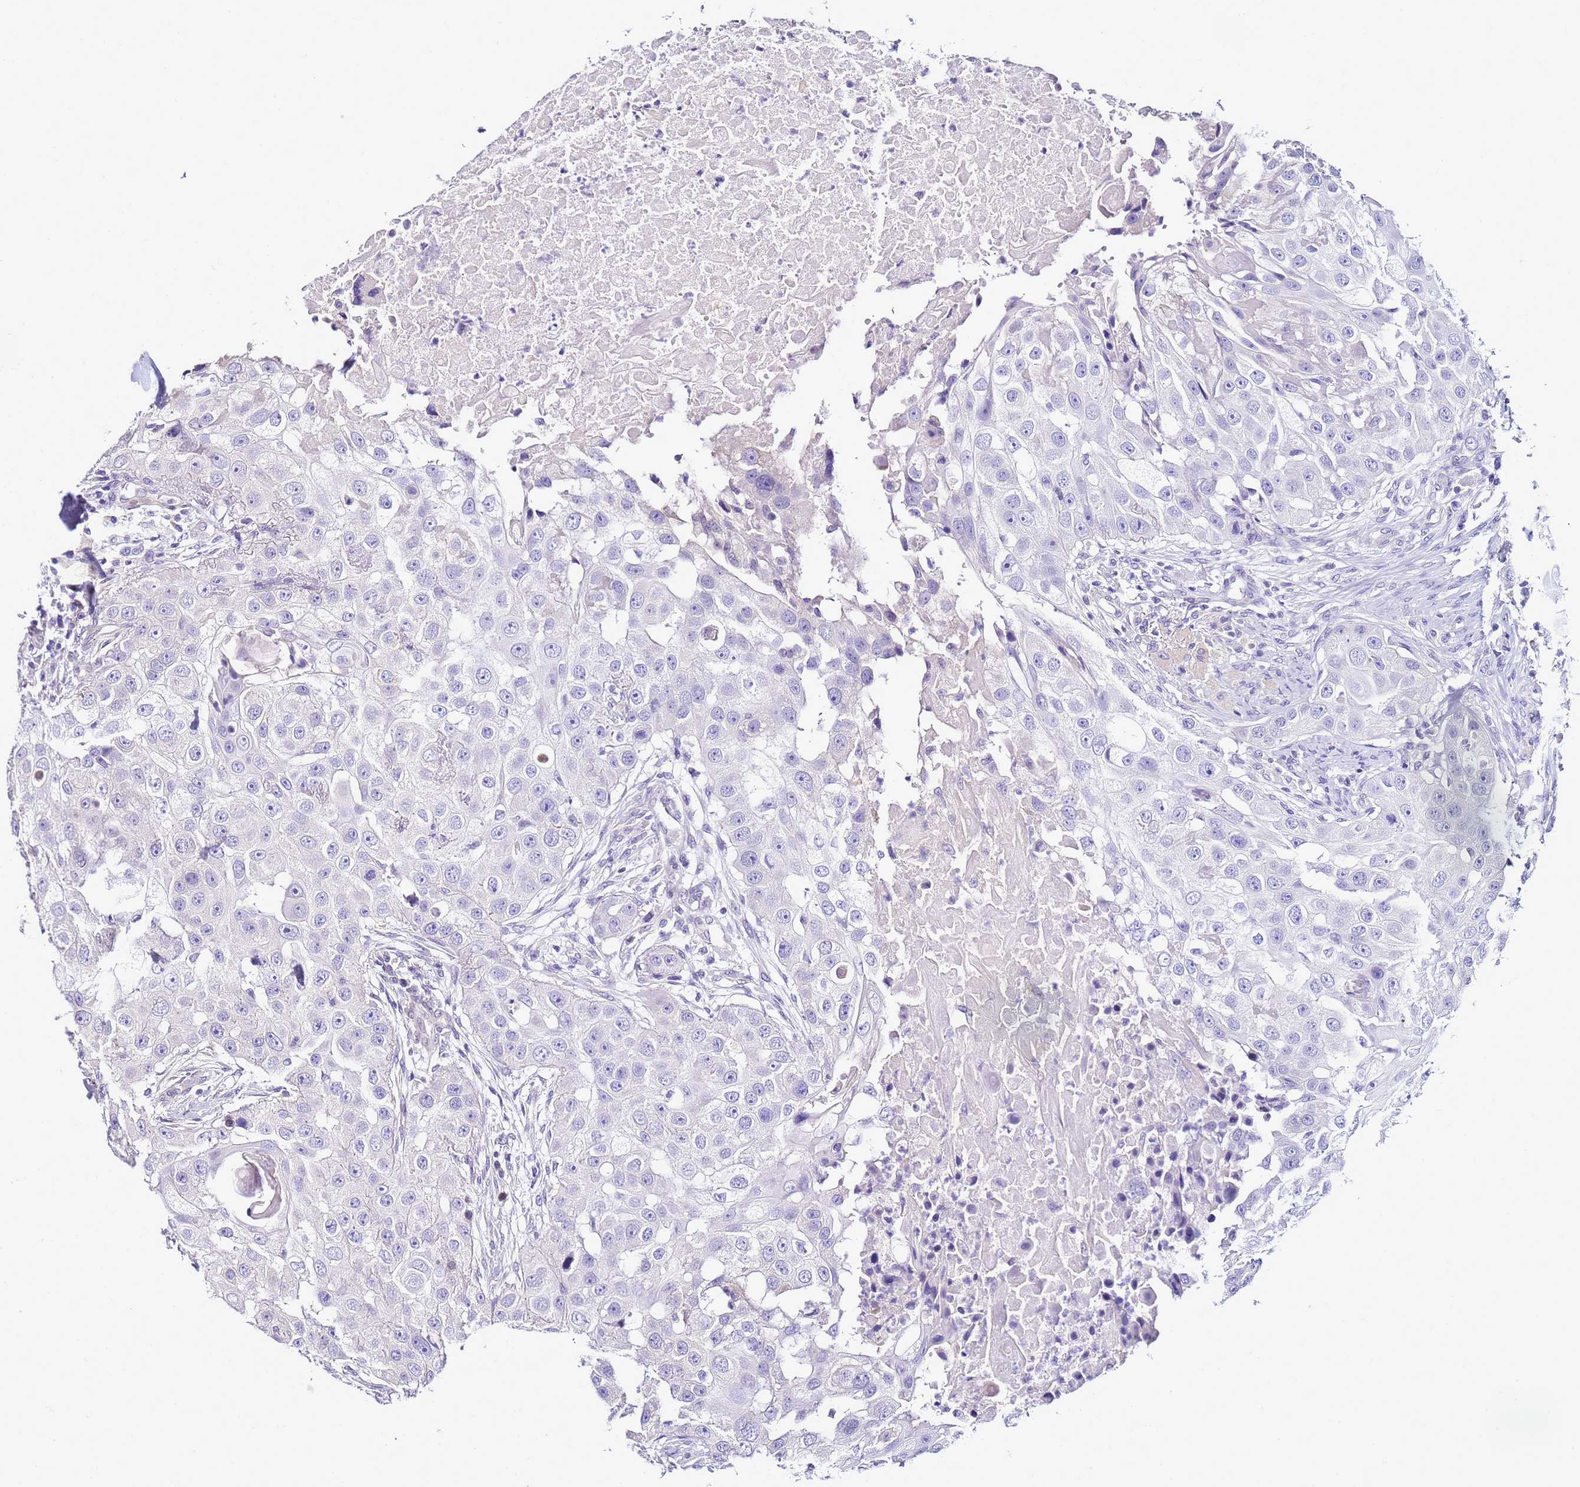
{"staining": {"intensity": "negative", "quantity": "none", "location": "none"}, "tissue": "head and neck cancer", "cell_type": "Tumor cells", "image_type": "cancer", "snomed": [{"axis": "morphology", "description": "Normal tissue, NOS"}, {"axis": "morphology", "description": "Squamous cell carcinoma, NOS"}, {"axis": "topography", "description": "Skeletal muscle"}, {"axis": "topography", "description": "Head-Neck"}], "caption": "Protein analysis of head and neck cancer exhibits no significant positivity in tumor cells.", "gene": "FAM166B", "patient": {"sex": "male", "age": 51}}